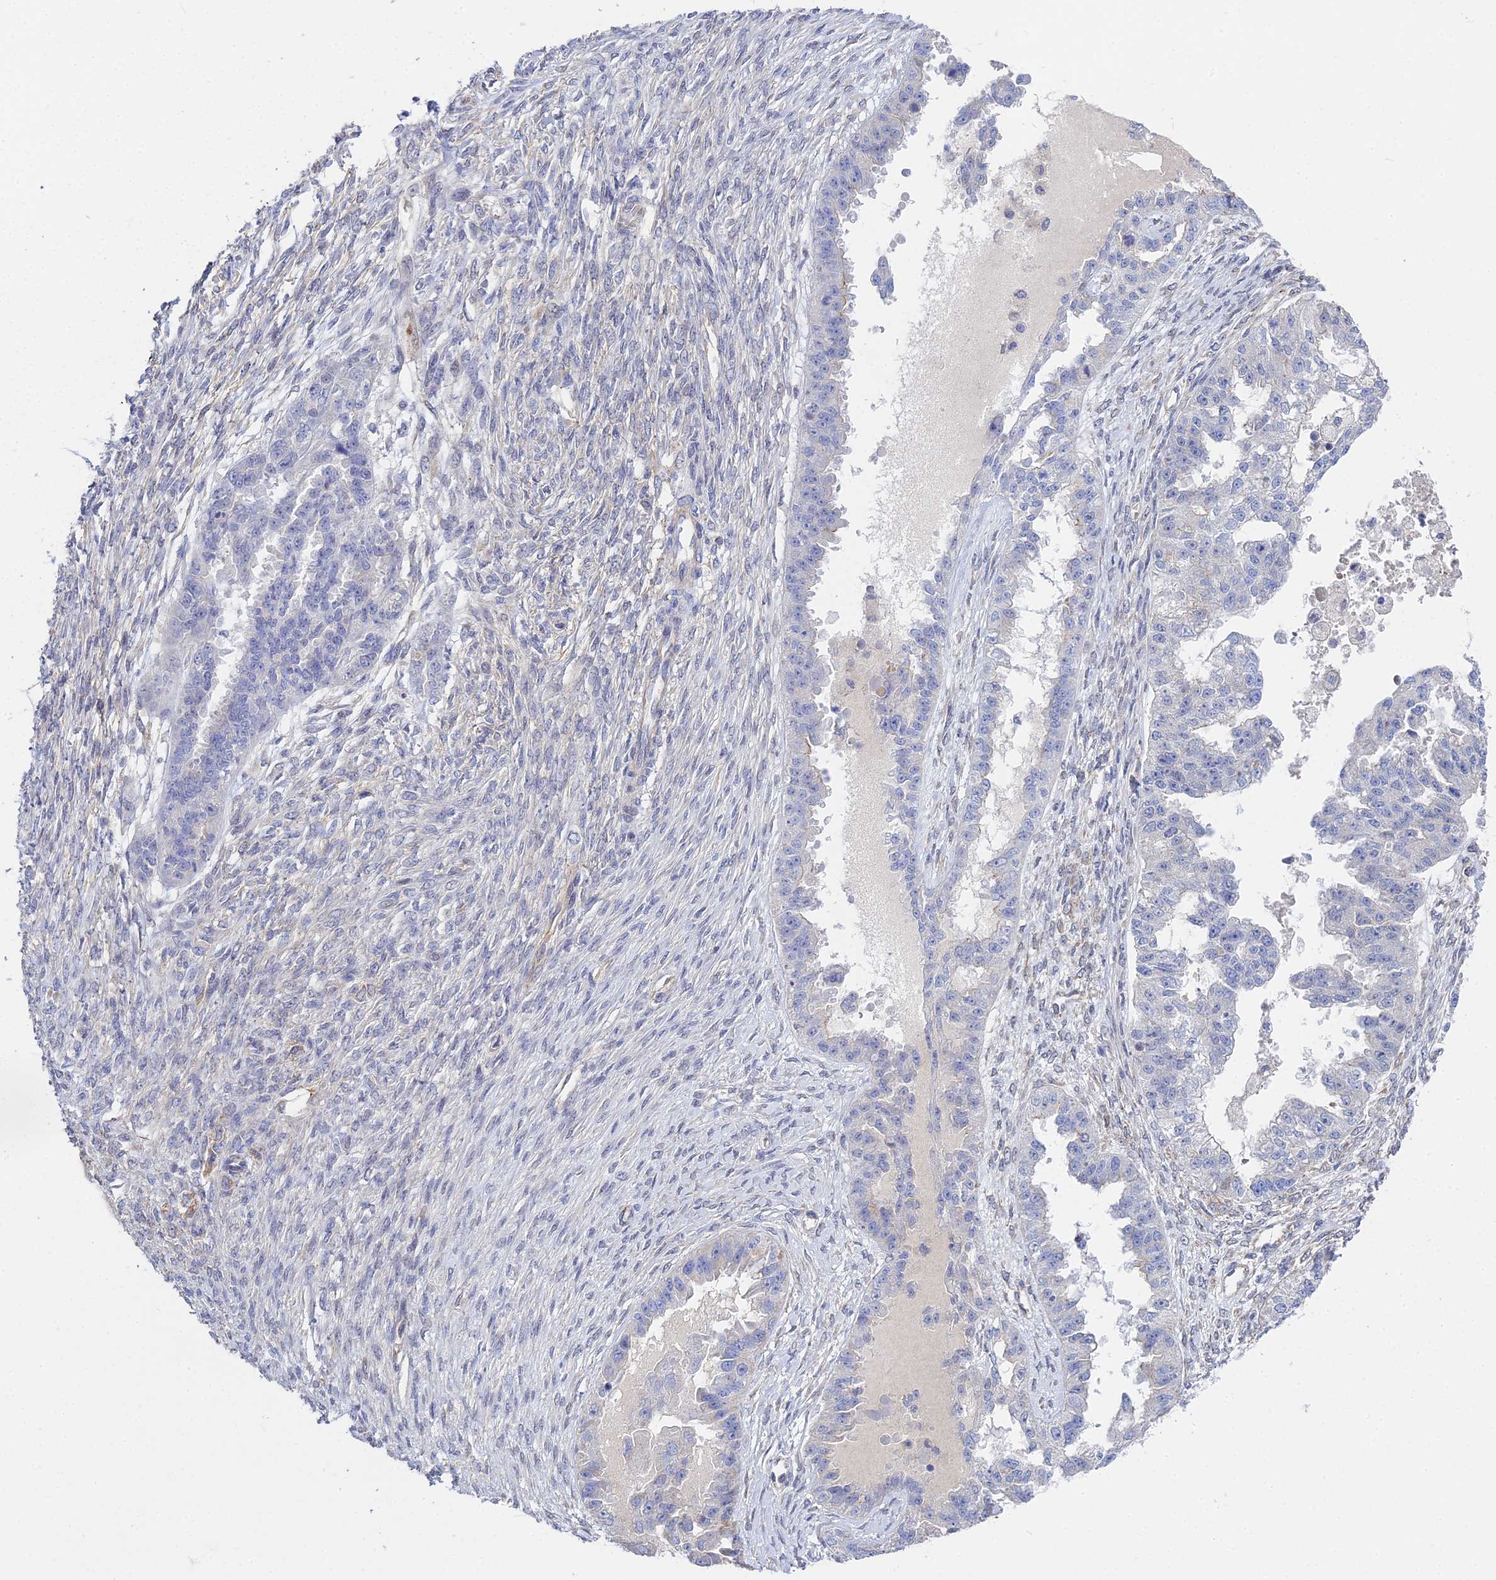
{"staining": {"intensity": "negative", "quantity": "none", "location": "none"}, "tissue": "ovarian cancer", "cell_type": "Tumor cells", "image_type": "cancer", "snomed": [{"axis": "morphology", "description": "Cystadenocarcinoma, serous, NOS"}, {"axis": "topography", "description": "Ovary"}], "caption": "Tumor cells are negative for brown protein staining in ovarian cancer (serous cystadenocarcinoma).", "gene": "DNAH14", "patient": {"sex": "female", "age": 58}}